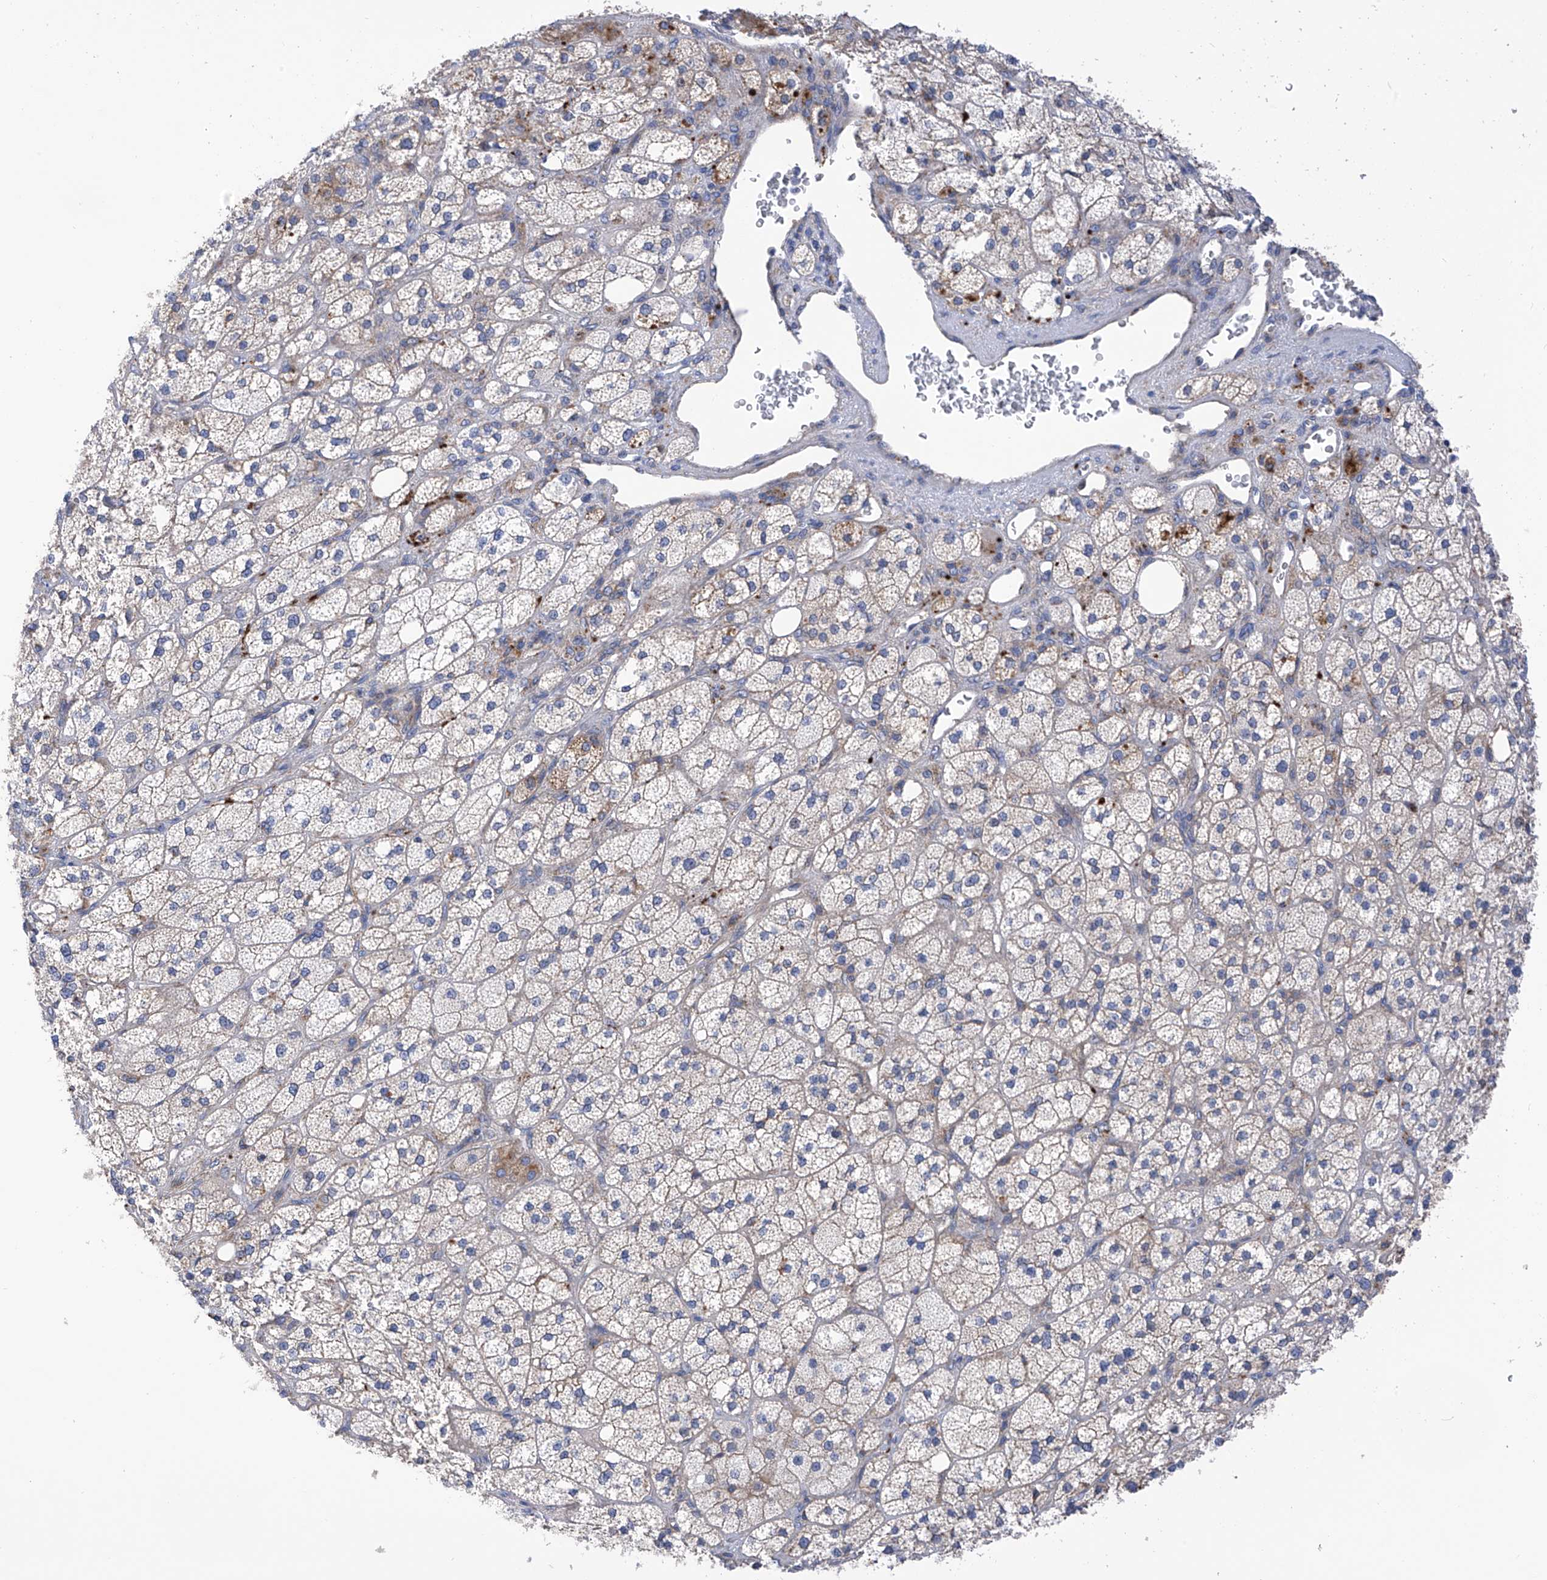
{"staining": {"intensity": "moderate", "quantity": "25%-75%", "location": "cytoplasmic/membranous"}, "tissue": "adrenal gland", "cell_type": "Glandular cells", "image_type": "normal", "snomed": [{"axis": "morphology", "description": "Normal tissue, NOS"}, {"axis": "topography", "description": "Adrenal gland"}], "caption": "Glandular cells exhibit moderate cytoplasmic/membranous staining in about 25%-75% of cells in unremarkable adrenal gland.", "gene": "P2RX7", "patient": {"sex": "male", "age": 61}}